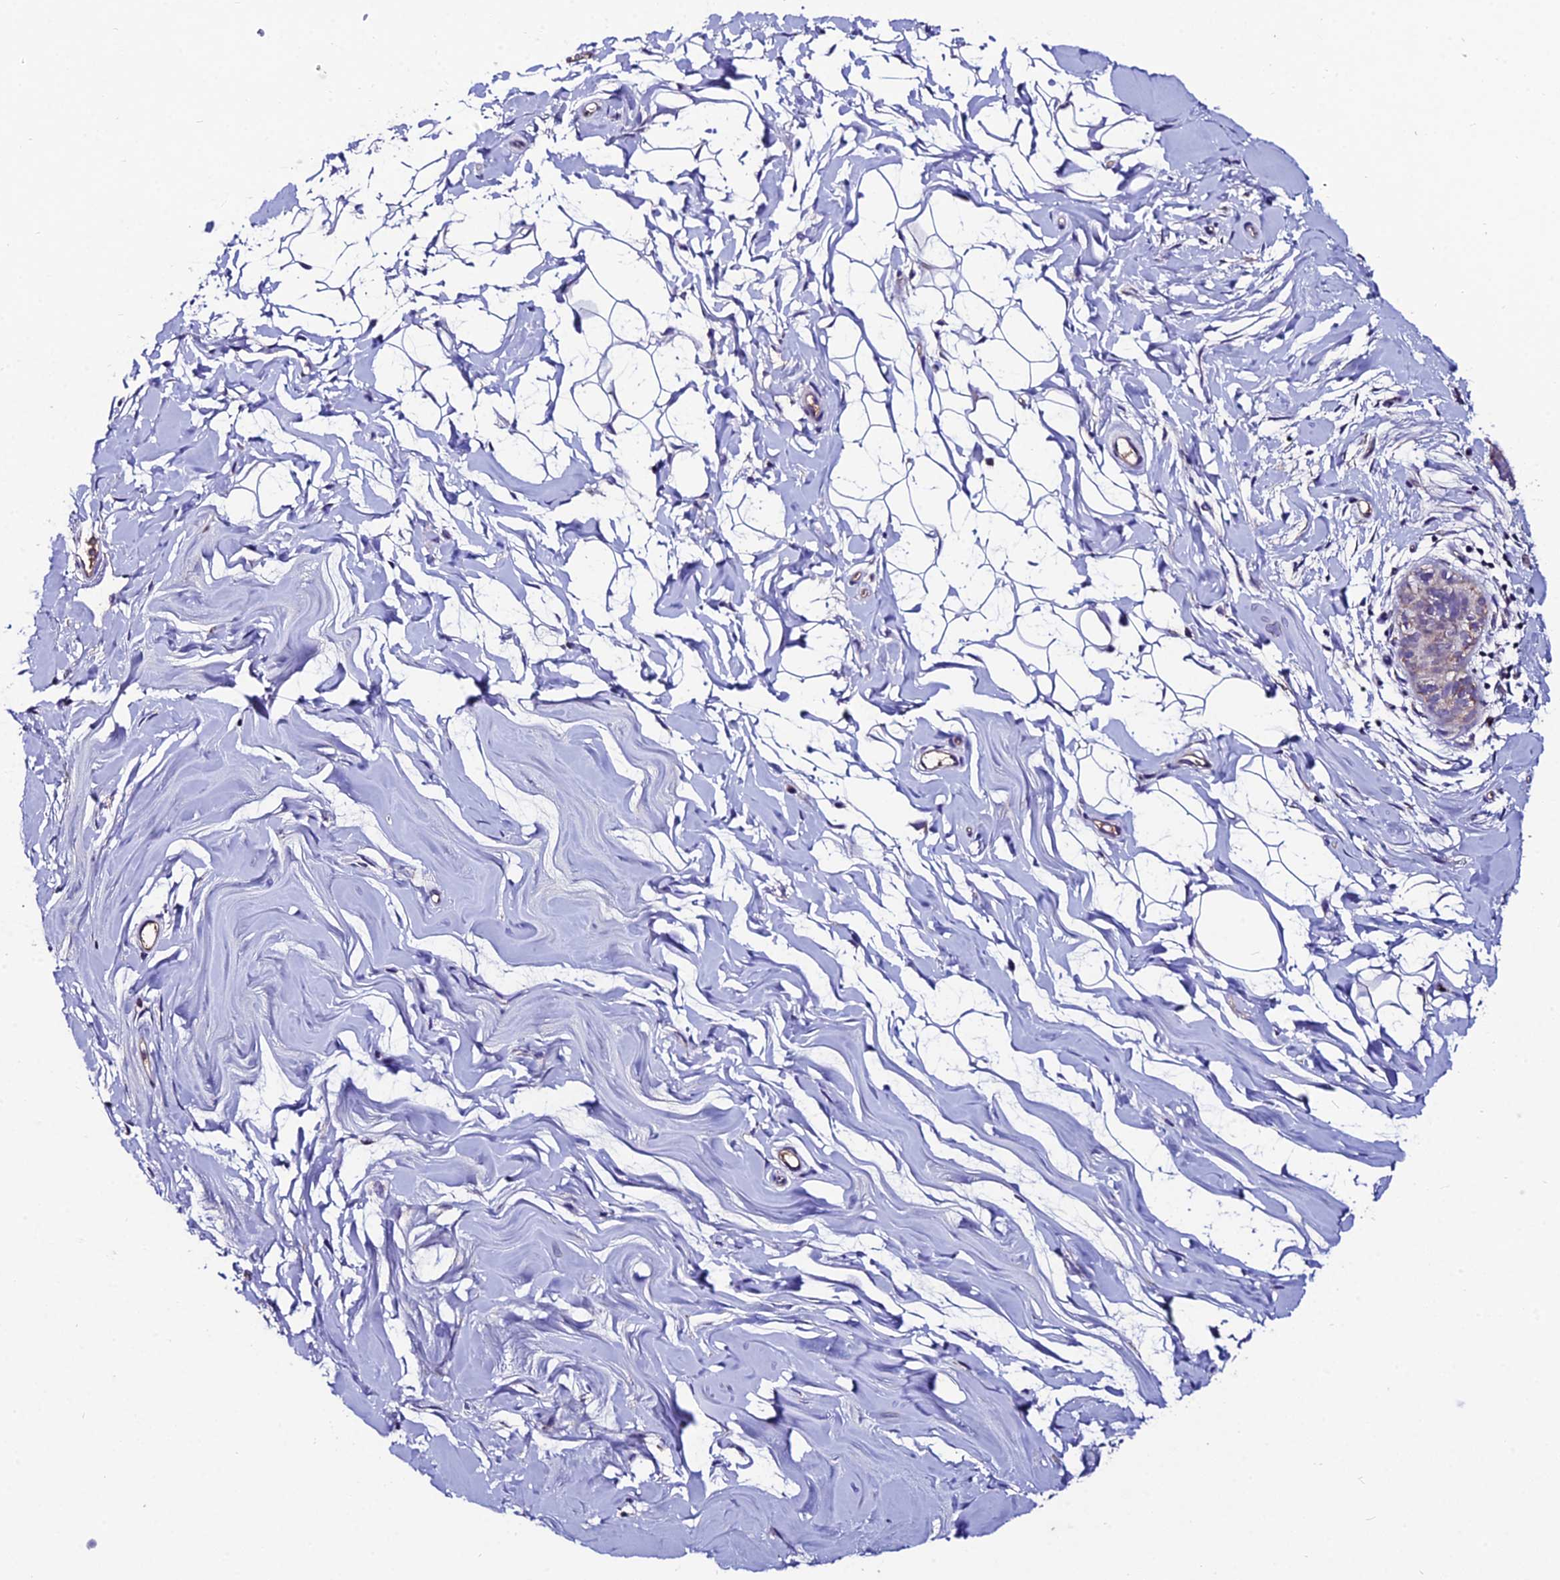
{"staining": {"intensity": "negative", "quantity": "none", "location": "none"}, "tissue": "adipose tissue", "cell_type": "Adipocytes", "image_type": "normal", "snomed": [{"axis": "morphology", "description": "Normal tissue, NOS"}, {"axis": "topography", "description": "Breast"}], "caption": "DAB (3,3'-diaminobenzidine) immunohistochemical staining of benign human adipose tissue displays no significant expression in adipocytes.", "gene": "LGALS7", "patient": {"sex": "female", "age": 26}}